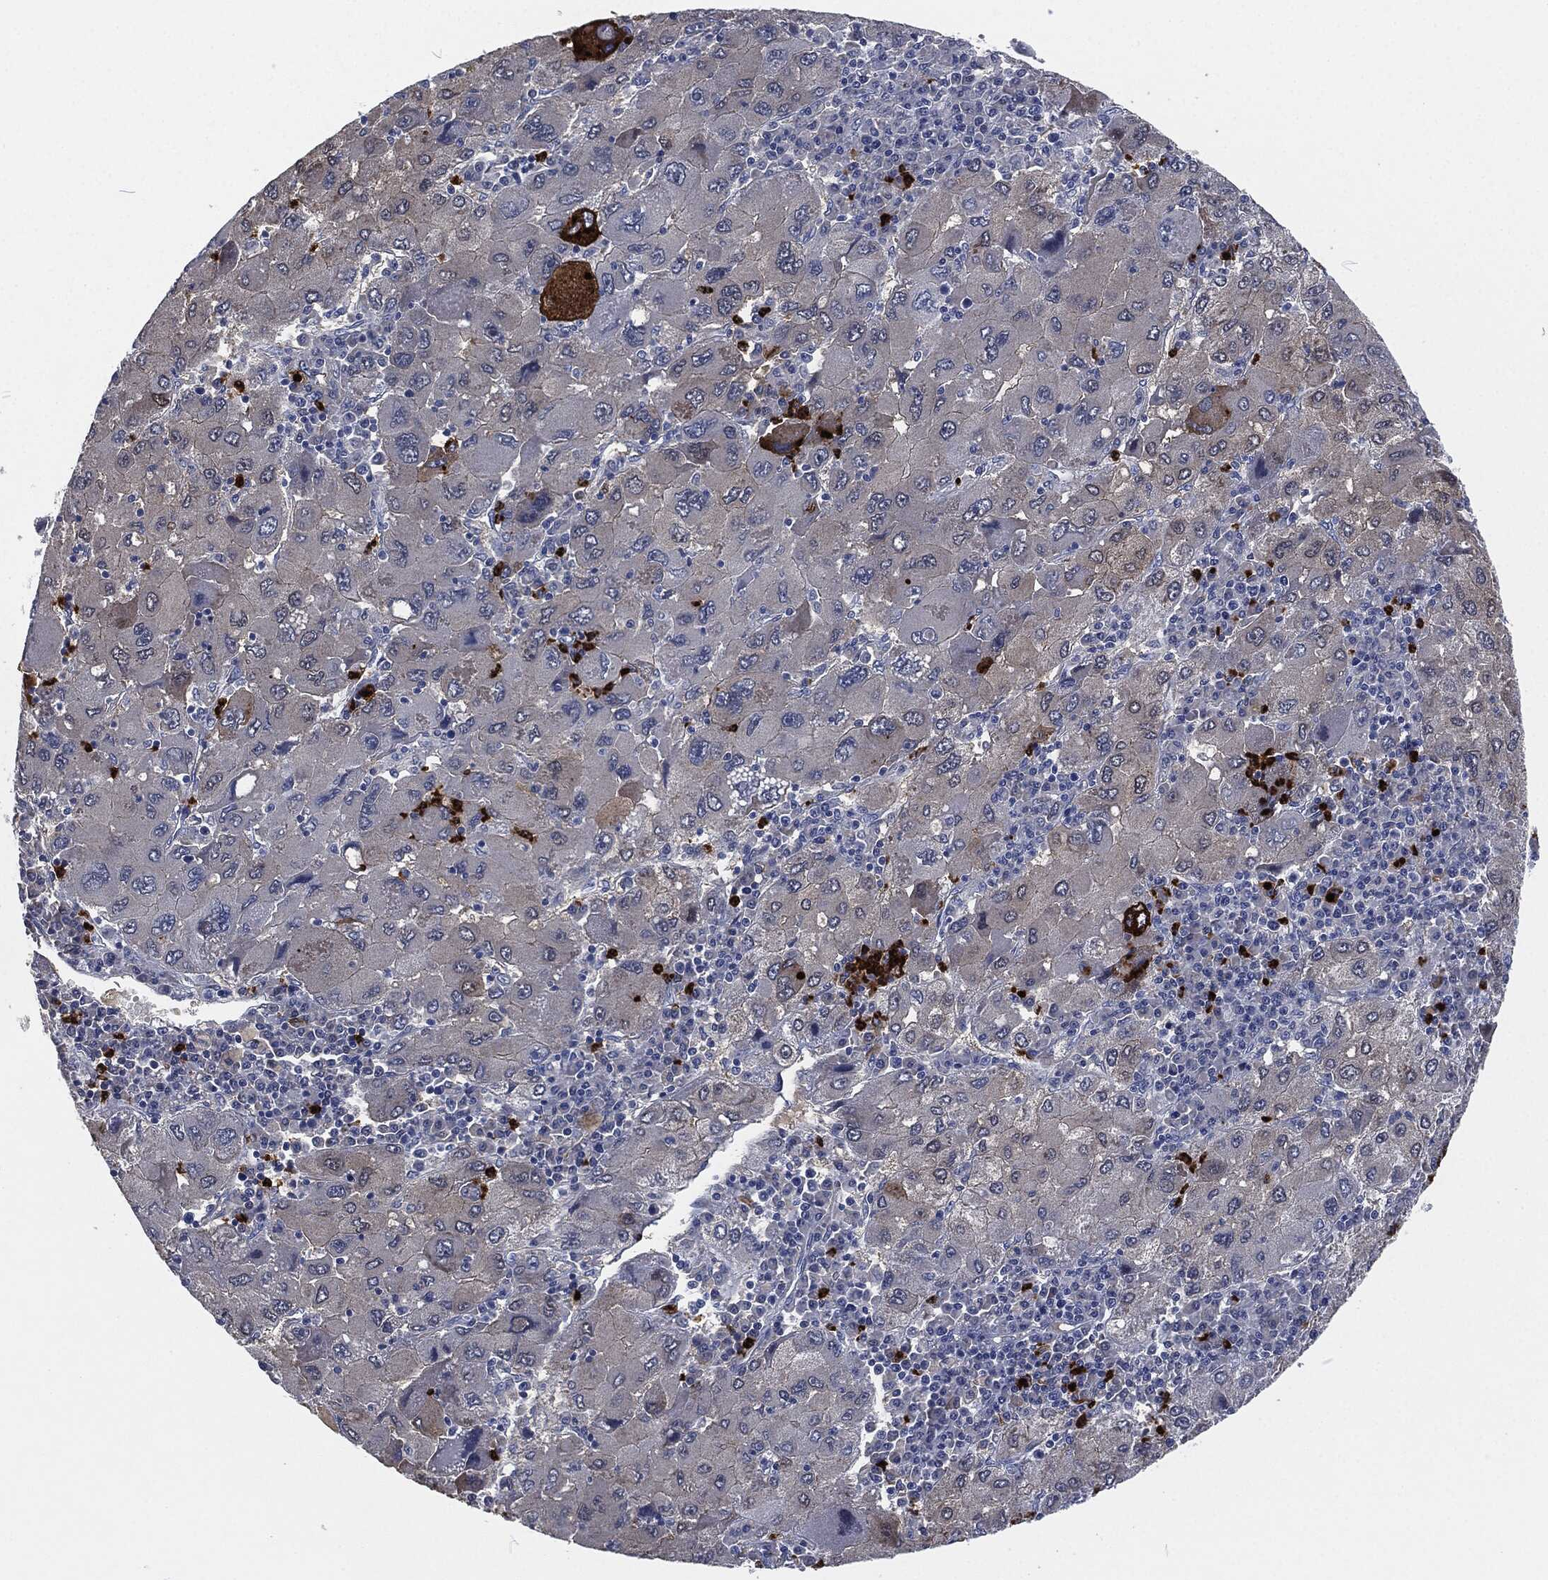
{"staining": {"intensity": "negative", "quantity": "none", "location": "none"}, "tissue": "liver cancer", "cell_type": "Tumor cells", "image_type": "cancer", "snomed": [{"axis": "morphology", "description": "Carcinoma, Hepatocellular, NOS"}, {"axis": "topography", "description": "Liver"}], "caption": "Immunohistochemistry (IHC) photomicrograph of neoplastic tissue: human hepatocellular carcinoma (liver) stained with DAB exhibits no significant protein staining in tumor cells. Nuclei are stained in blue.", "gene": "MPO", "patient": {"sex": "male", "age": 75}}